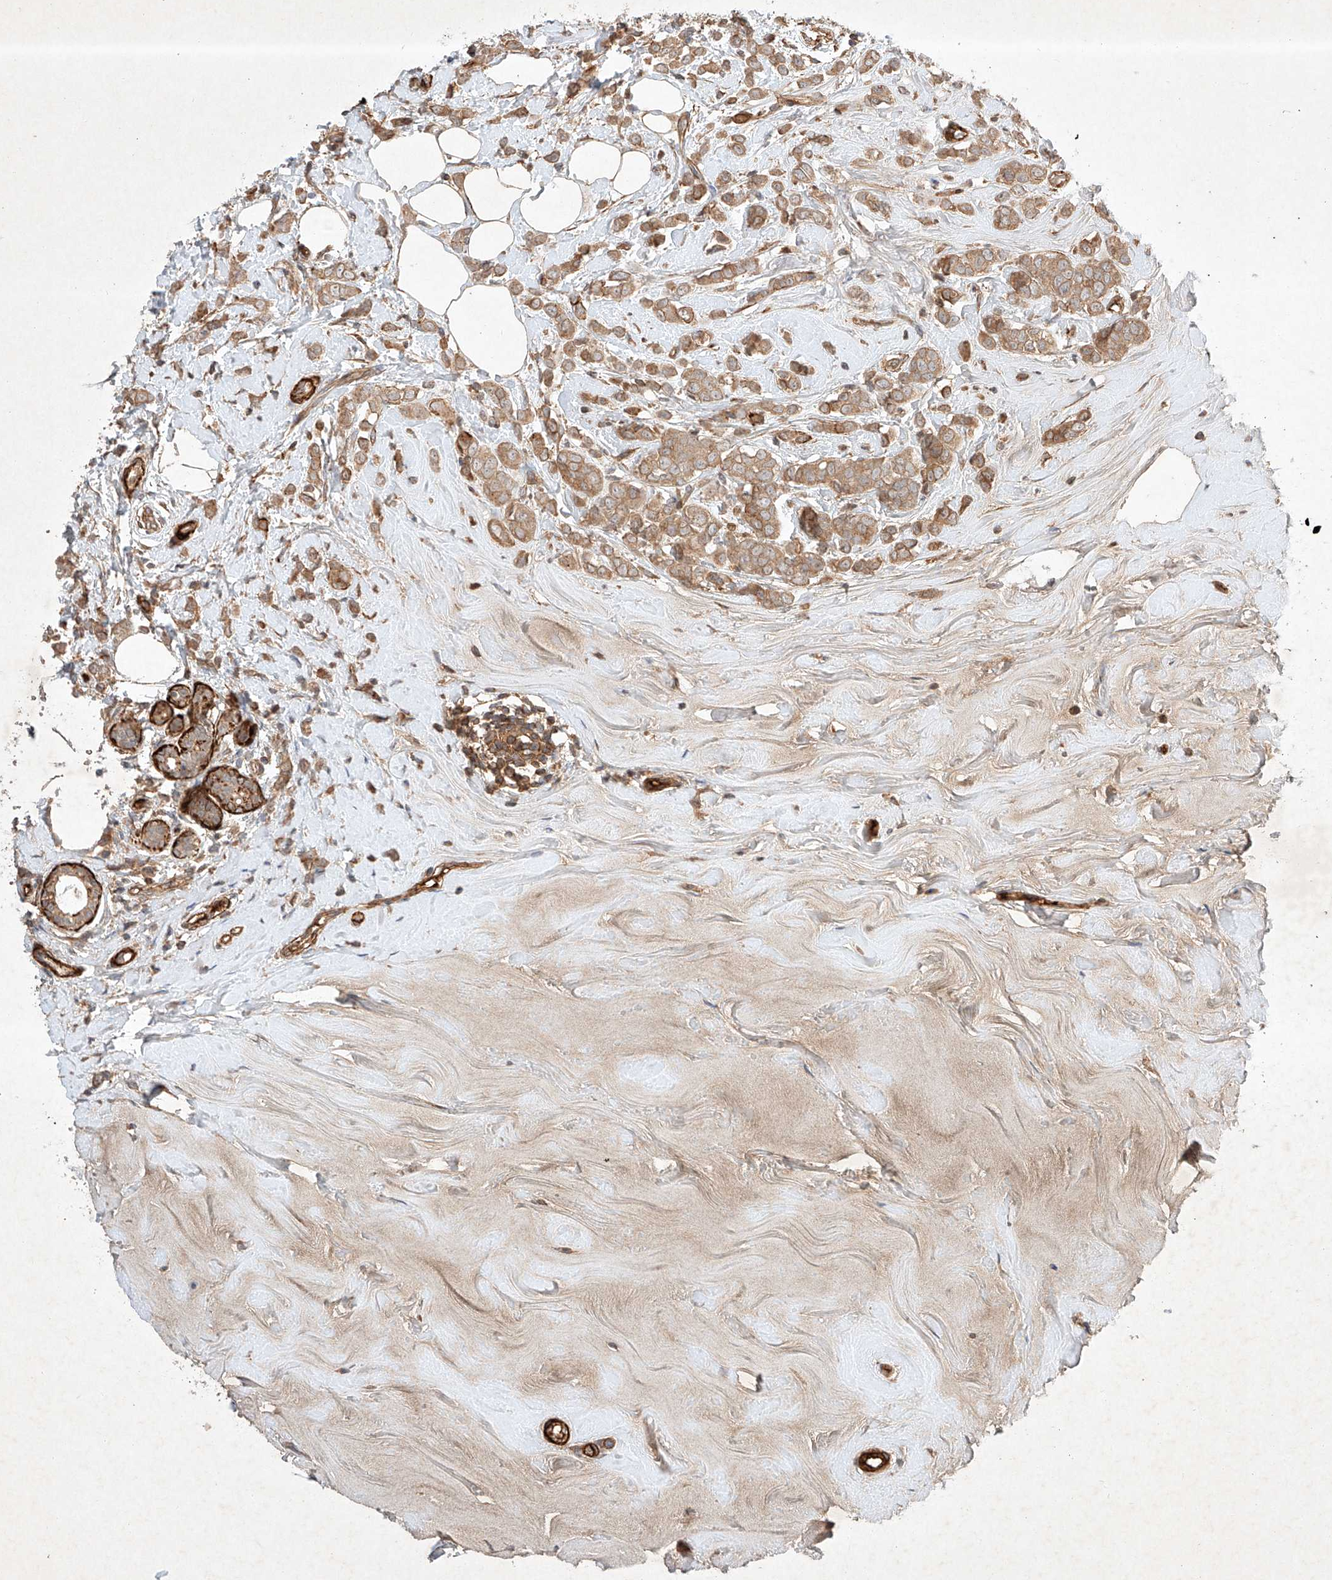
{"staining": {"intensity": "moderate", "quantity": ">75%", "location": "cytoplasmic/membranous"}, "tissue": "breast cancer", "cell_type": "Tumor cells", "image_type": "cancer", "snomed": [{"axis": "morphology", "description": "Lobular carcinoma"}, {"axis": "topography", "description": "Breast"}], "caption": "Immunohistochemical staining of human breast cancer (lobular carcinoma) exhibits medium levels of moderate cytoplasmic/membranous protein staining in approximately >75% of tumor cells. The staining is performed using DAB (3,3'-diaminobenzidine) brown chromogen to label protein expression. The nuclei are counter-stained blue using hematoxylin.", "gene": "ARHGAP33", "patient": {"sex": "female", "age": 47}}